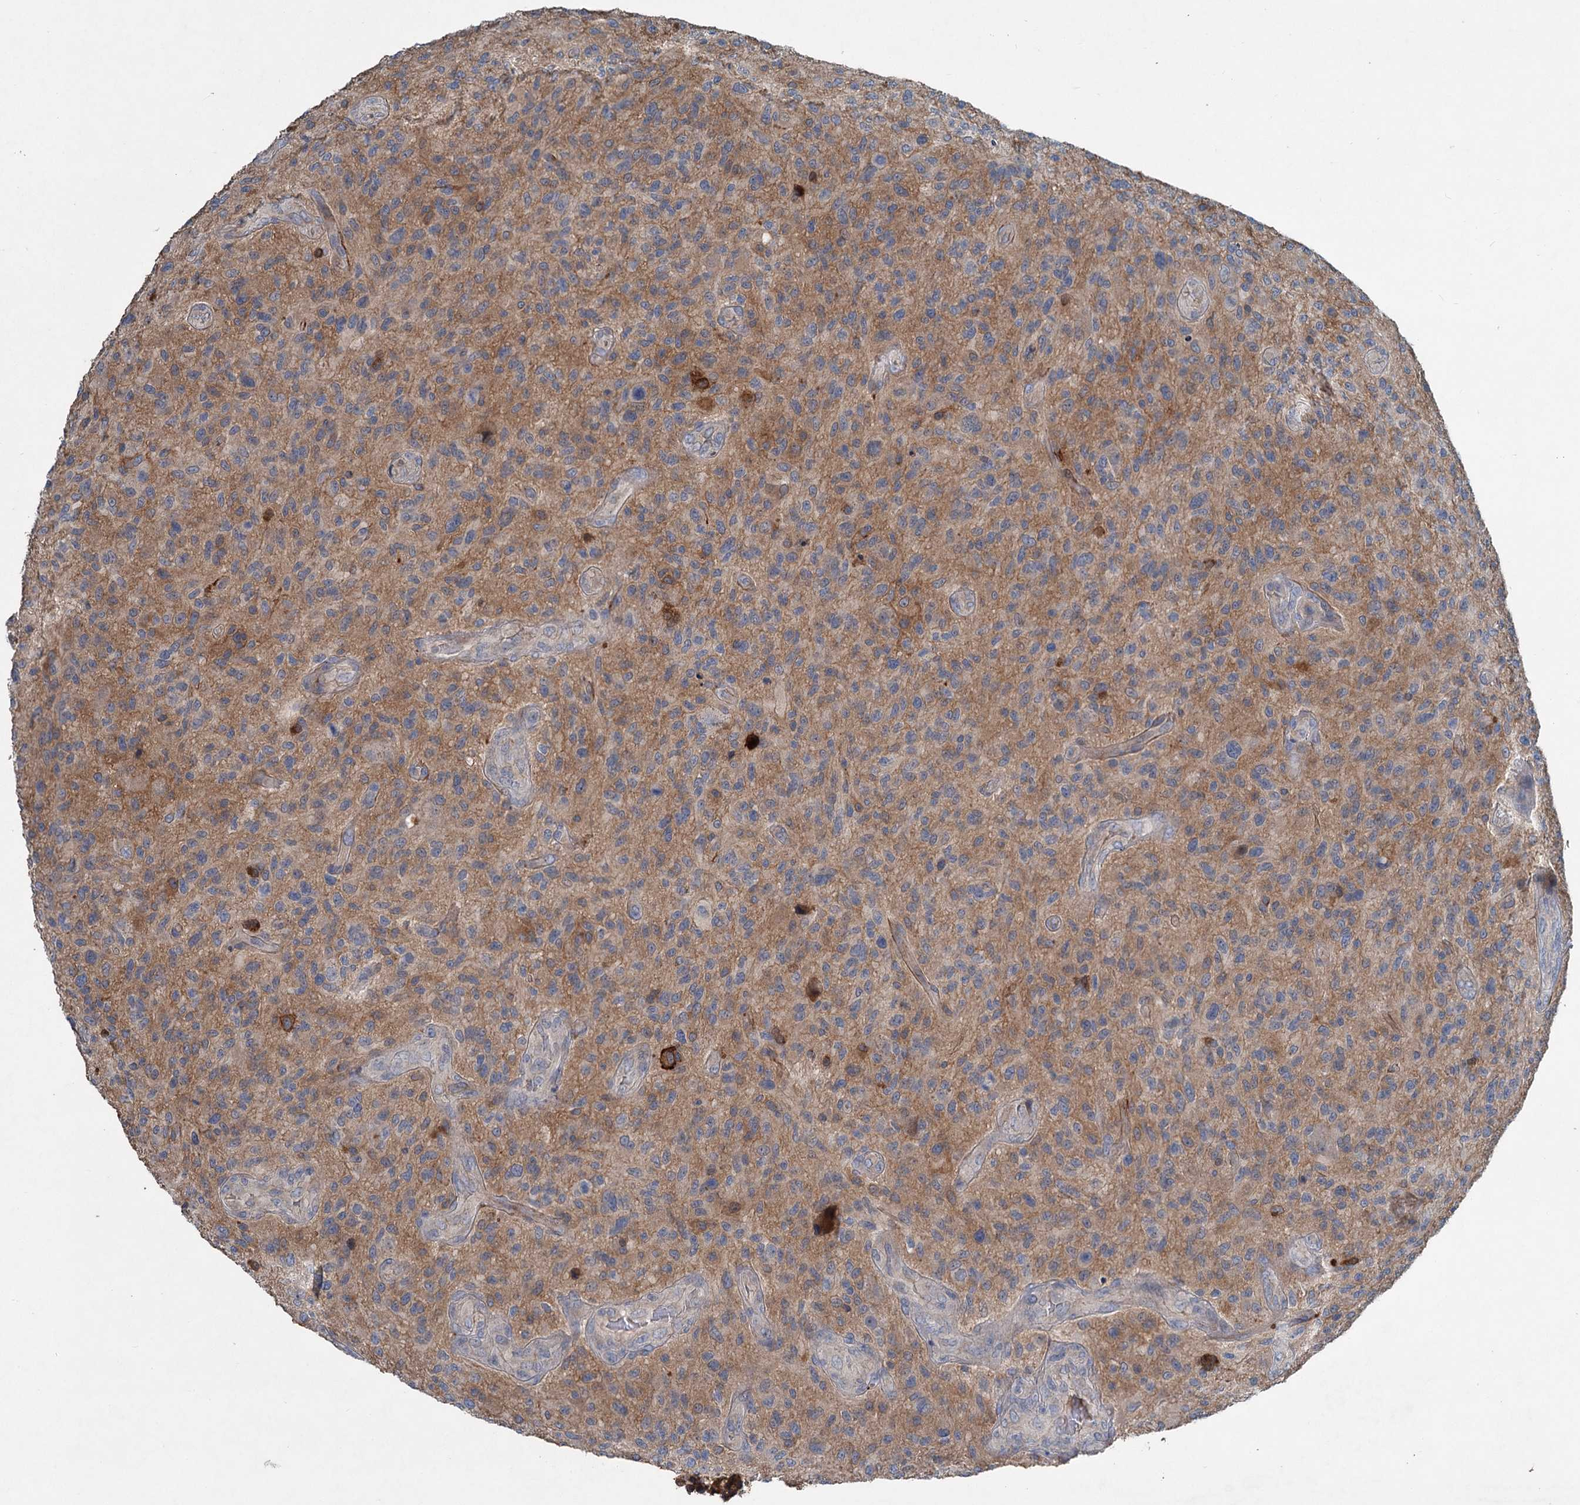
{"staining": {"intensity": "weak", "quantity": "<25%", "location": "cytoplasmic/membranous"}, "tissue": "glioma", "cell_type": "Tumor cells", "image_type": "cancer", "snomed": [{"axis": "morphology", "description": "Glioma, malignant, High grade"}, {"axis": "topography", "description": "Brain"}], "caption": "Immunohistochemical staining of malignant glioma (high-grade) displays no significant staining in tumor cells.", "gene": "TAPBPL", "patient": {"sex": "male", "age": 47}}